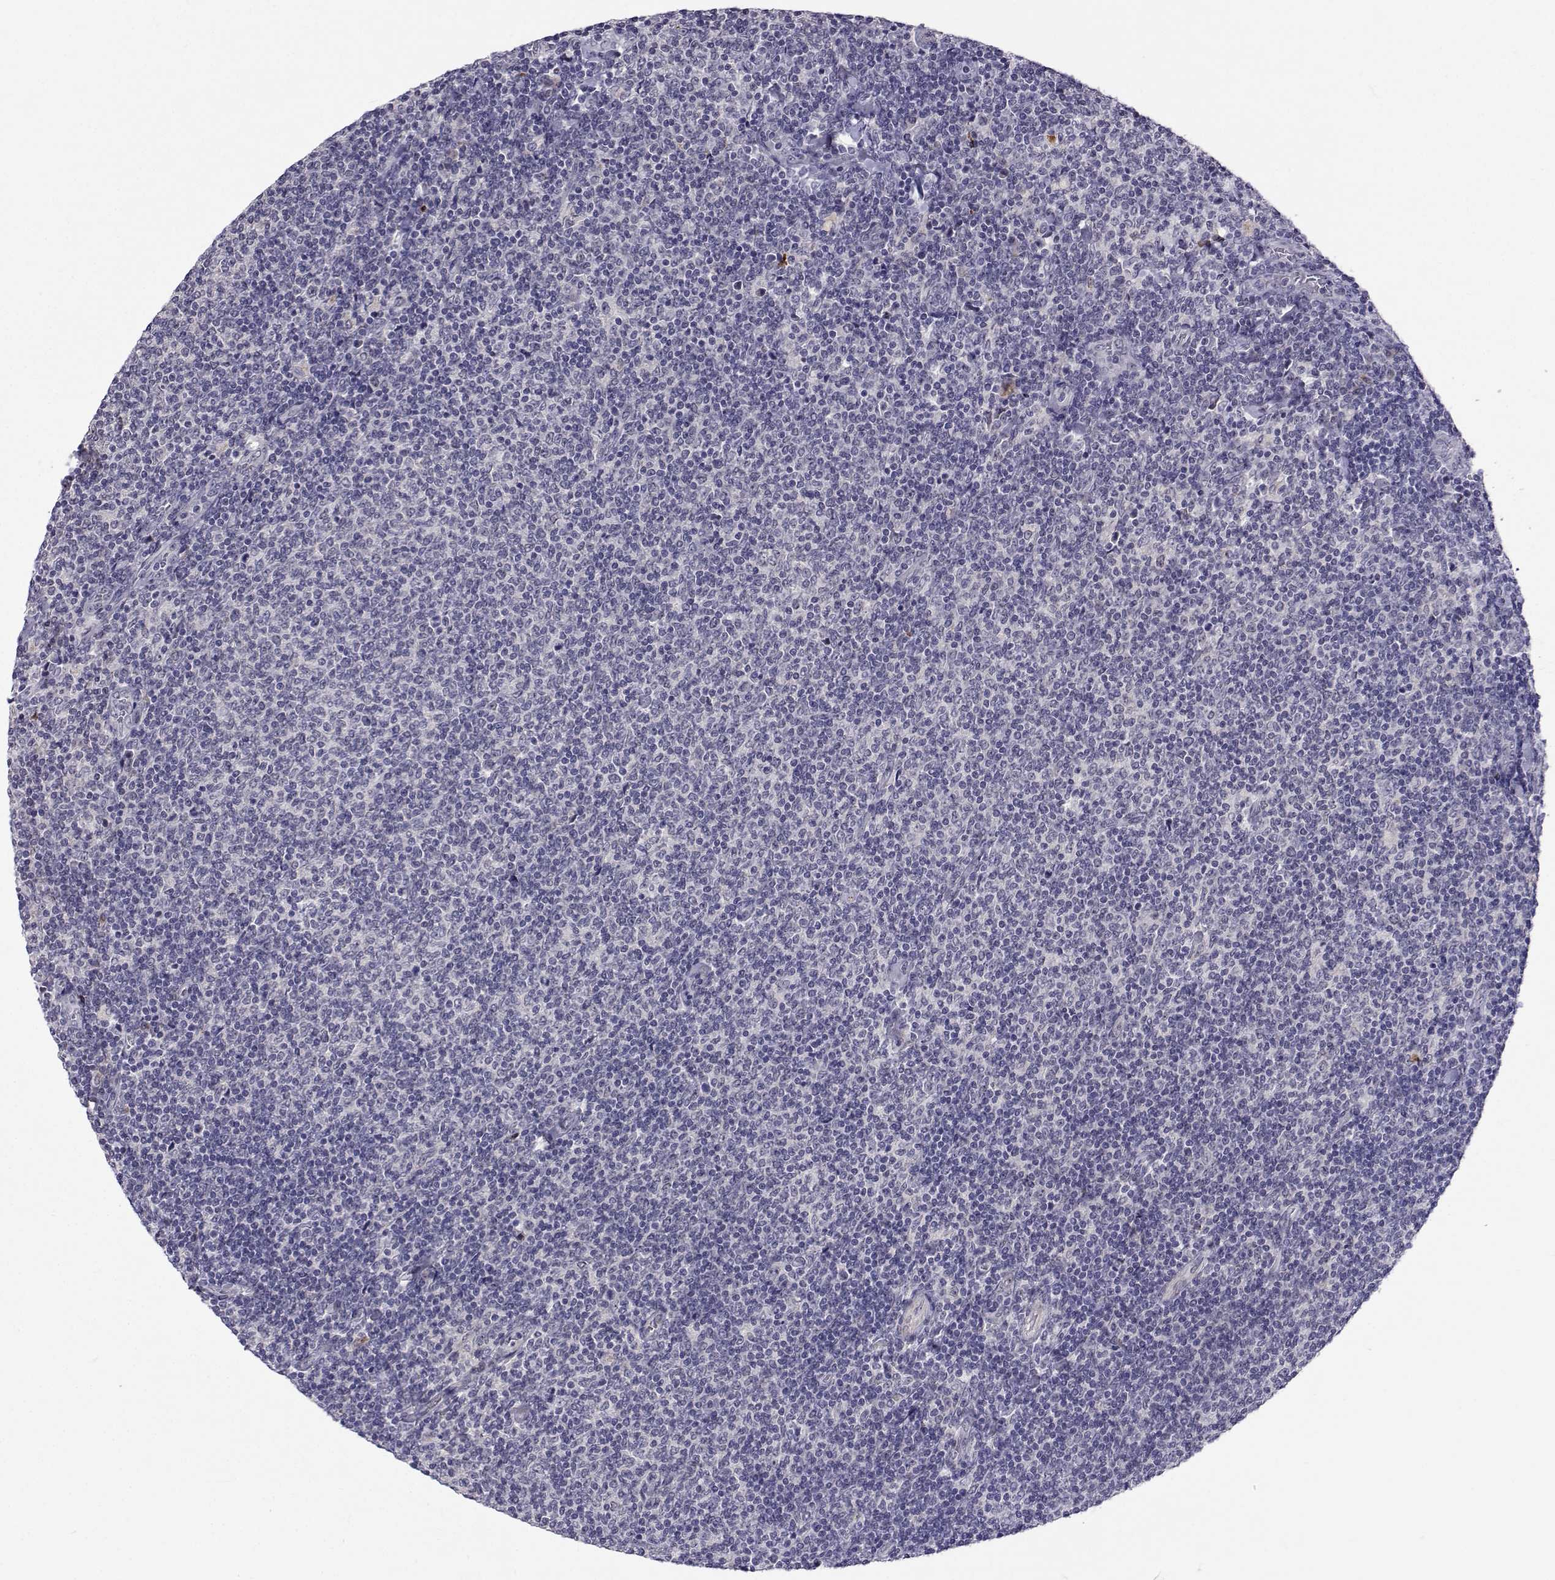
{"staining": {"intensity": "negative", "quantity": "none", "location": "none"}, "tissue": "lymphoma", "cell_type": "Tumor cells", "image_type": "cancer", "snomed": [{"axis": "morphology", "description": "Malignant lymphoma, non-Hodgkin's type, Low grade"}, {"axis": "topography", "description": "Lymph node"}], "caption": "Image shows no significant protein staining in tumor cells of low-grade malignant lymphoma, non-Hodgkin's type.", "gene": "SLC6A3", "patient": {"sex": "male", "age": 52}}